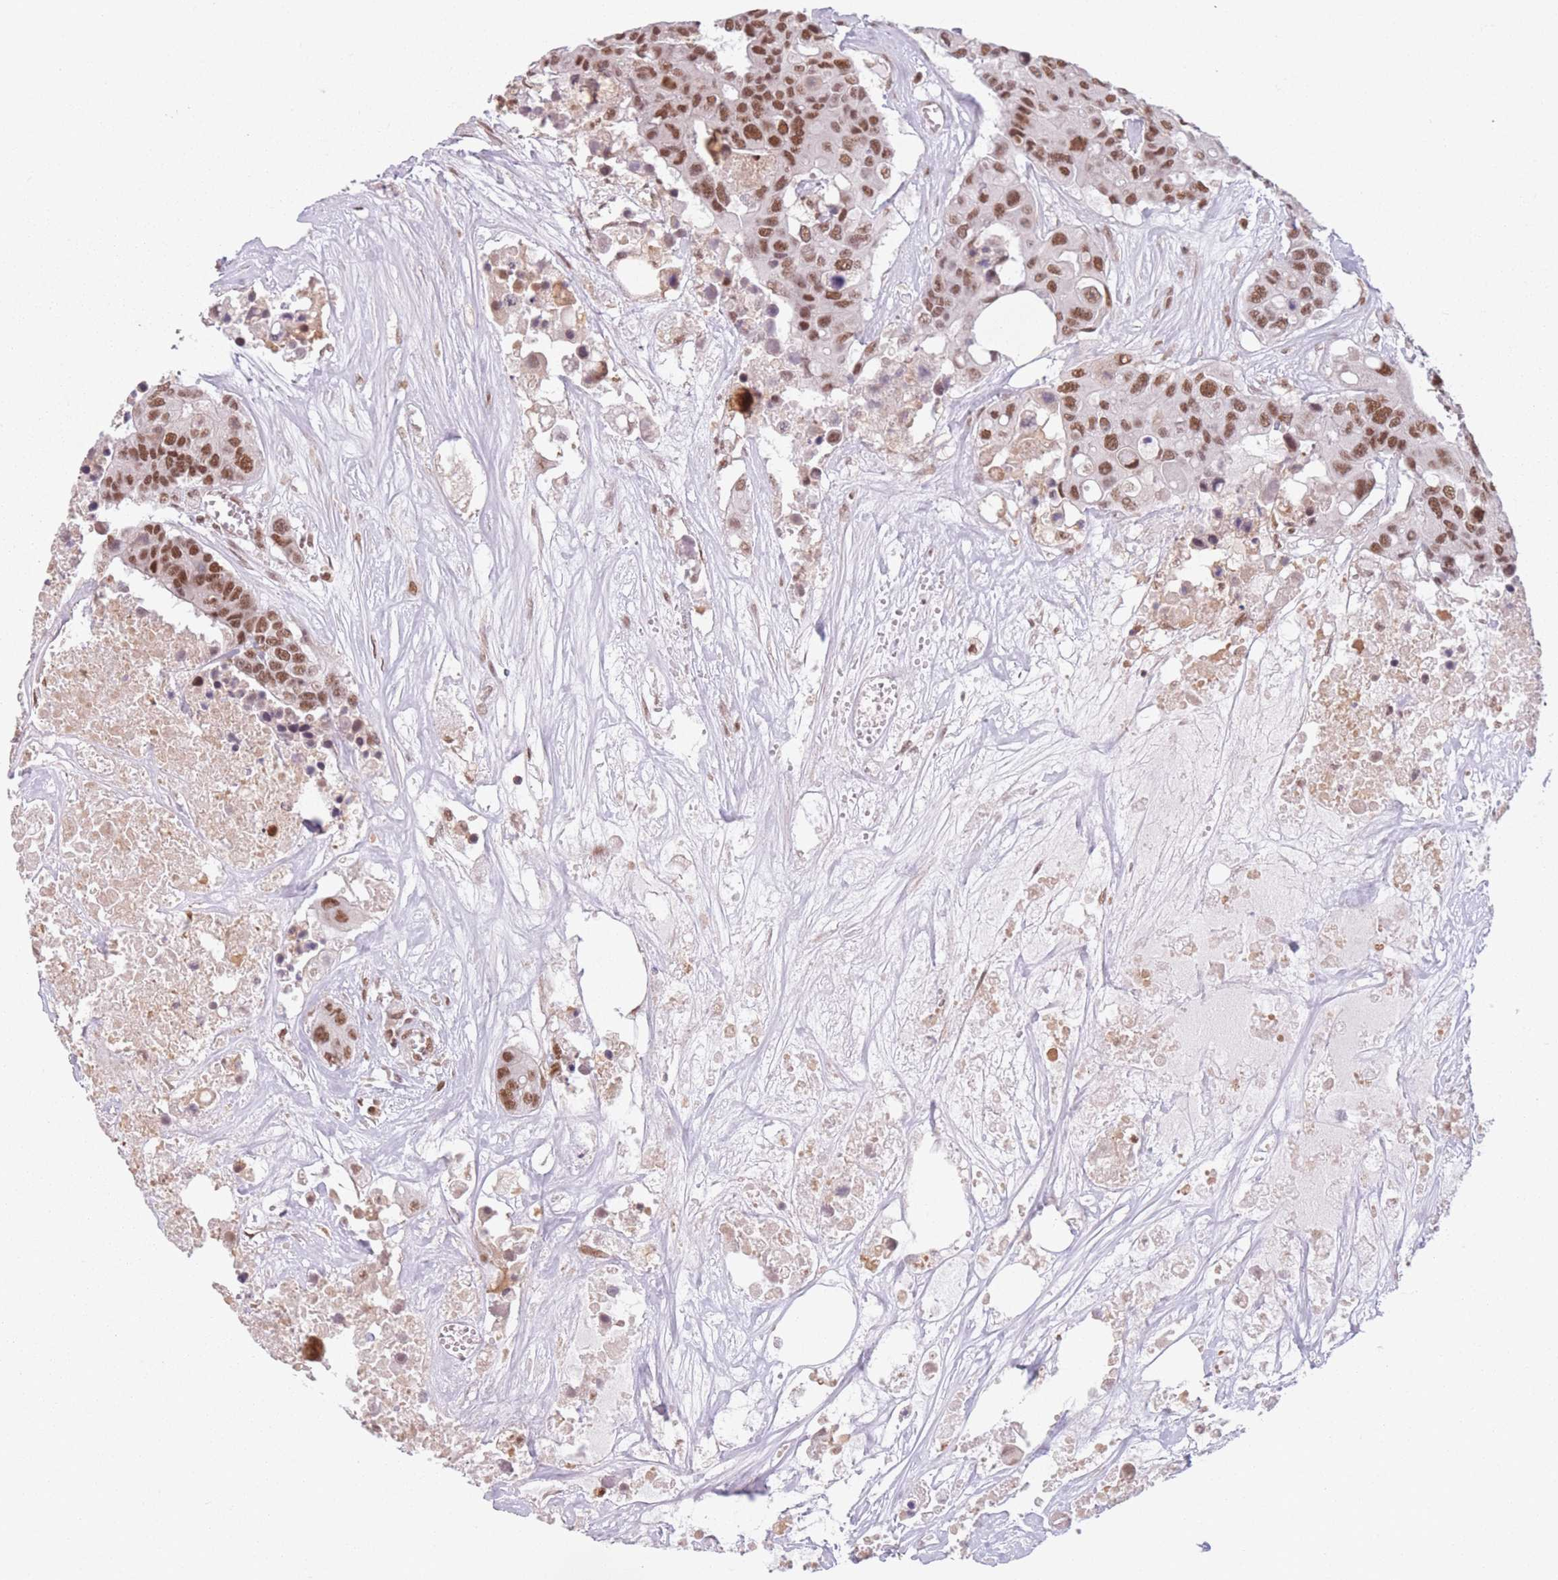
{"staining": {"intensity": "moderate", "quantity": ">75%", "location": "nuclear"}, "tissue": "colorectal cancer", "cell_type": "Tumor cells", "image_type": "cancer", "snomed": [{"axis": "morphology", "description": "Adenocarcinoma, NOS"}, {"axis": "topography", "description": "Colon"}], "caption": "Brown immunohistochemical staining in human colorectal adenocarcinoma reveals moderate nuclear staining in about >75% of tumor cells.", "gene": "SUPT6H", "patient": {"sex": "male", "age": 77}}